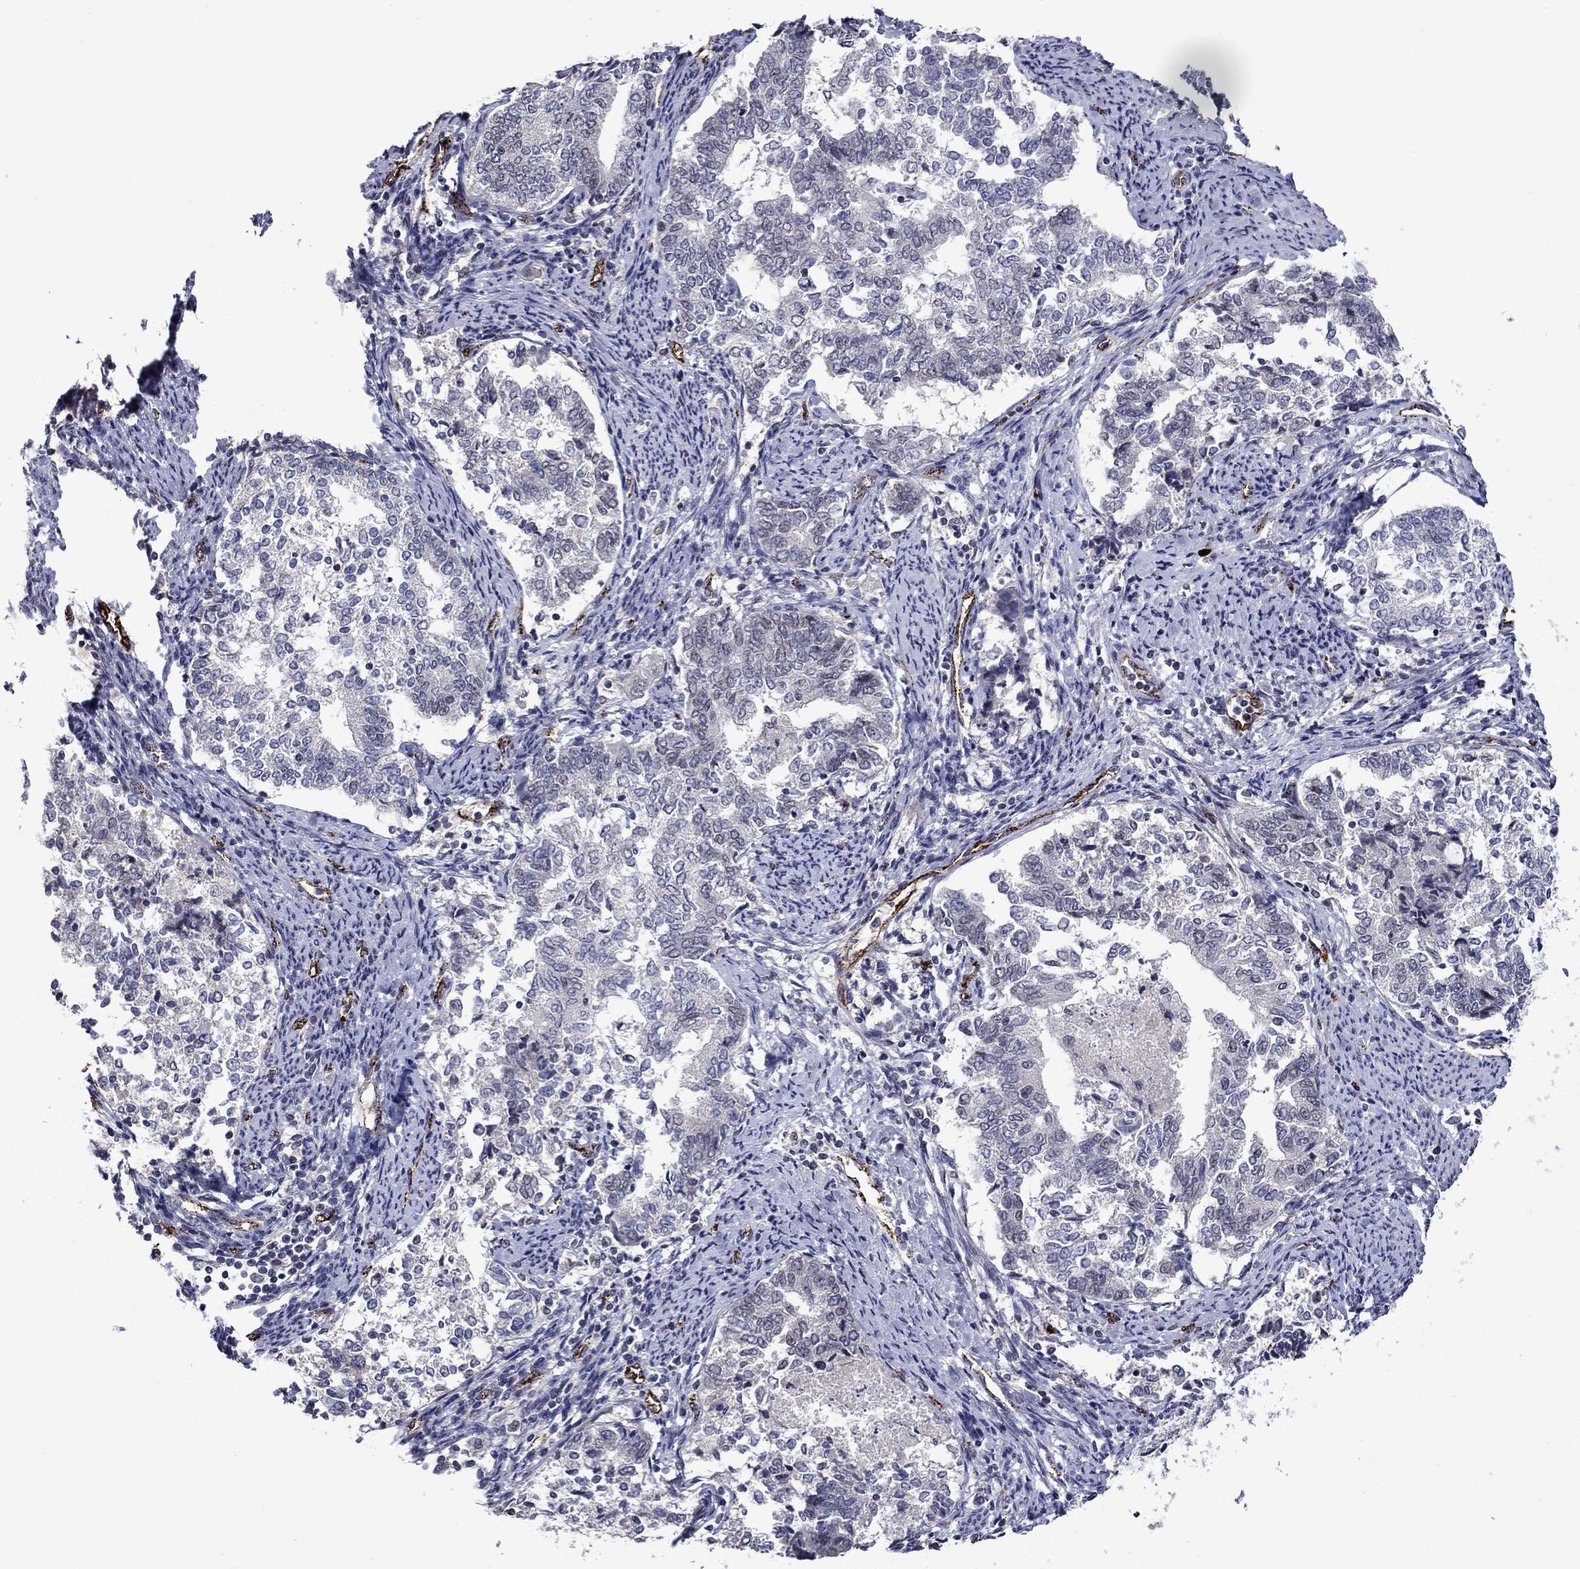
{"staining": {"intensity": "negative", "quantity": "none", "location": "none"}, "tissue": "endometrial cancer", "cell_type": "Tumor cells", "image_type": "cancer", "snomed": [{"axis": "morphology", "description": "Adenocarcinoma, NOS"}, {"axis": "topography", "description": "Endometrium"}], "caption": "Human endometrial cancer (adenocarcinoma) stained for a protein using immunohistochemistry reveals no expression in tumor cells.", "gene": "SLITRK1", "patient": {"sex": "female", "age": 65}}